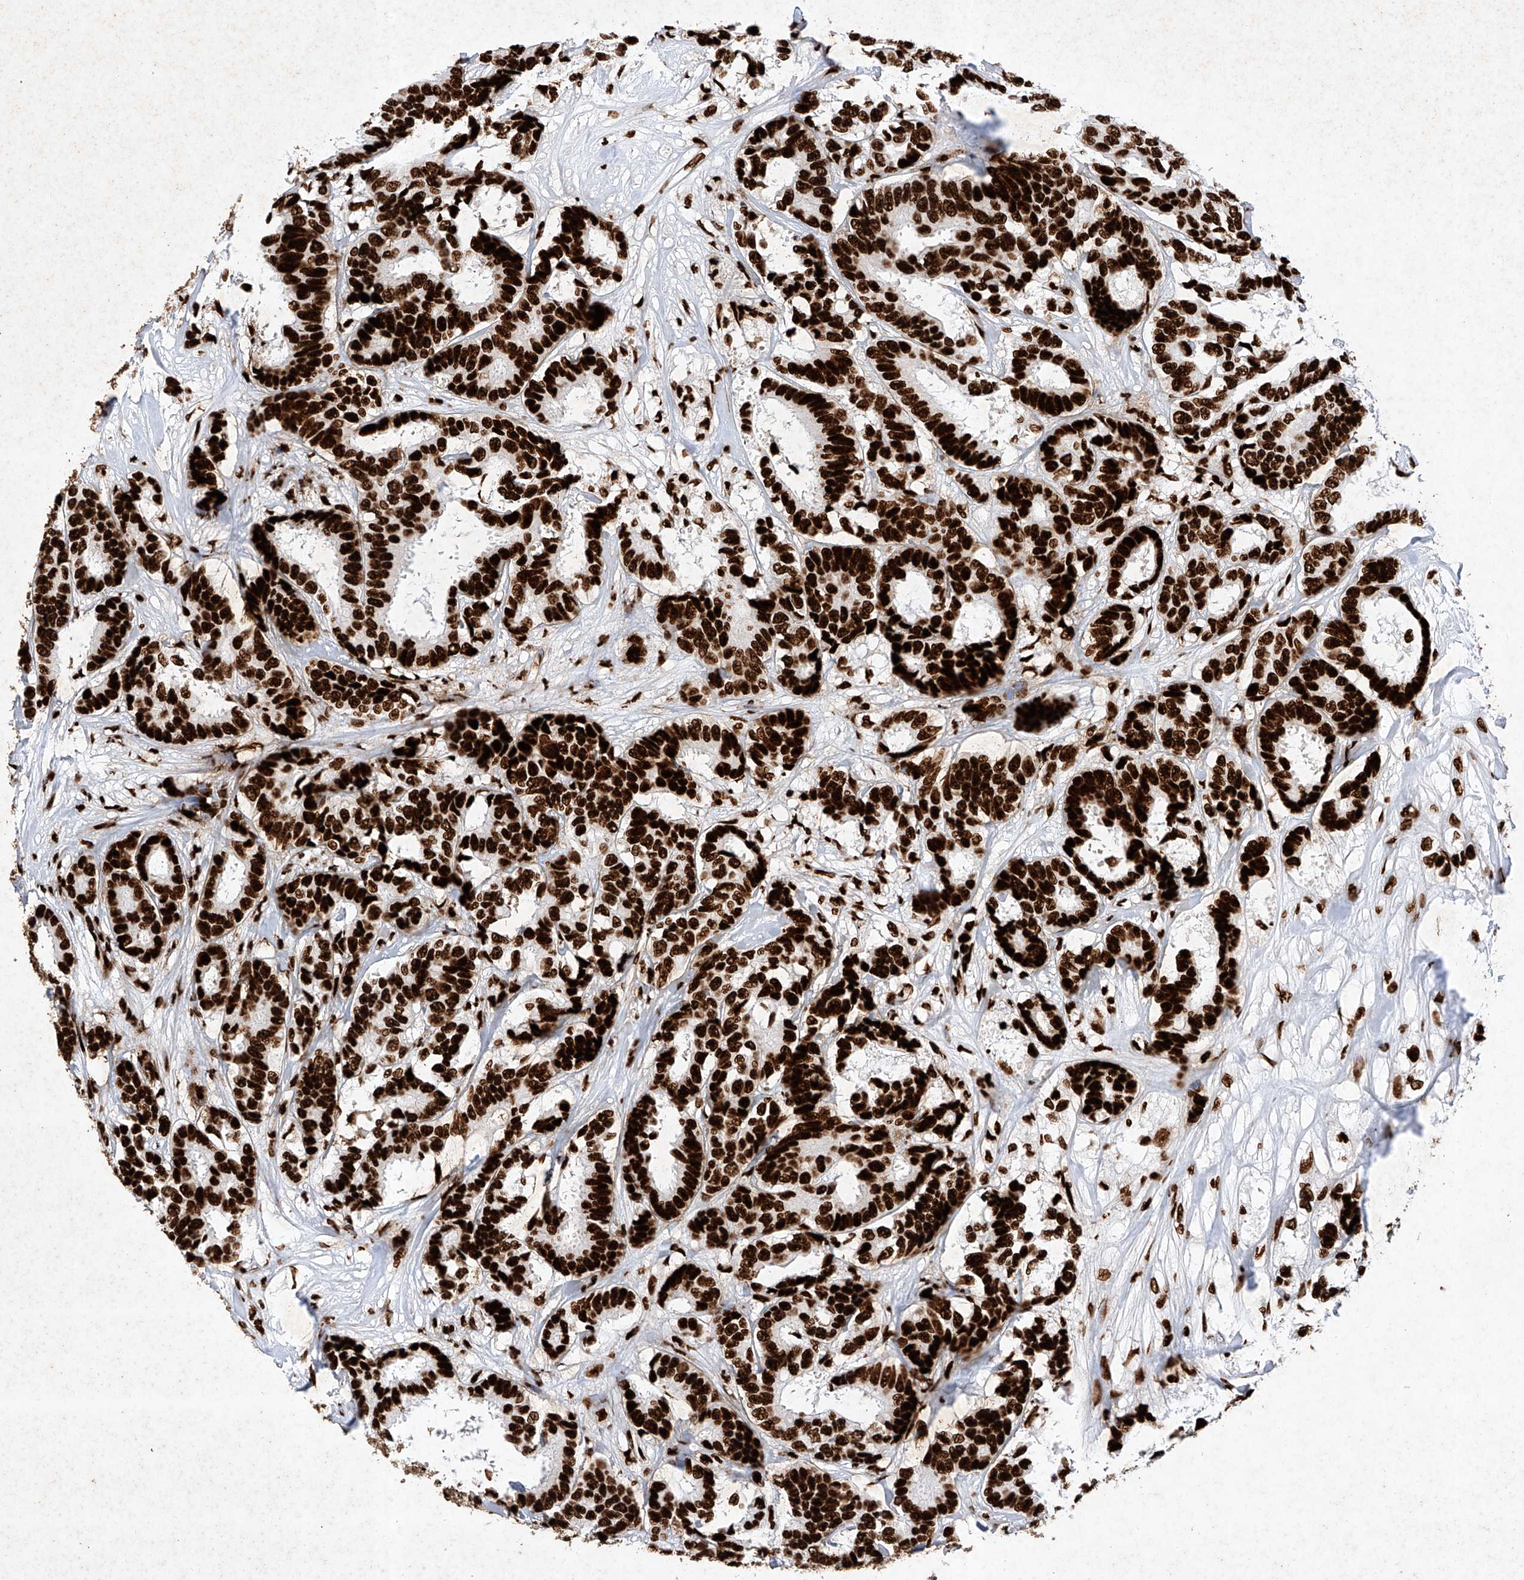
{"staining": {"intensity": "strong", "quantity": ">75%", "location": "nuclear"}, "tissue": "breast cancer", "cell_type": "Tumor cells", "image_type": "cancer", "snomed": [{"axis": "morphology", "description": "Duct carcinoma"}, {"axis": "topography", "description": "Breast"}], "caption": "Tumor cells show high levels of strong nuclear staining in about >75% of cells in breast cancer (intraductal carcinoma).", "gene": "SRSF6", "patient": {"sex": "female", "age": 87}}